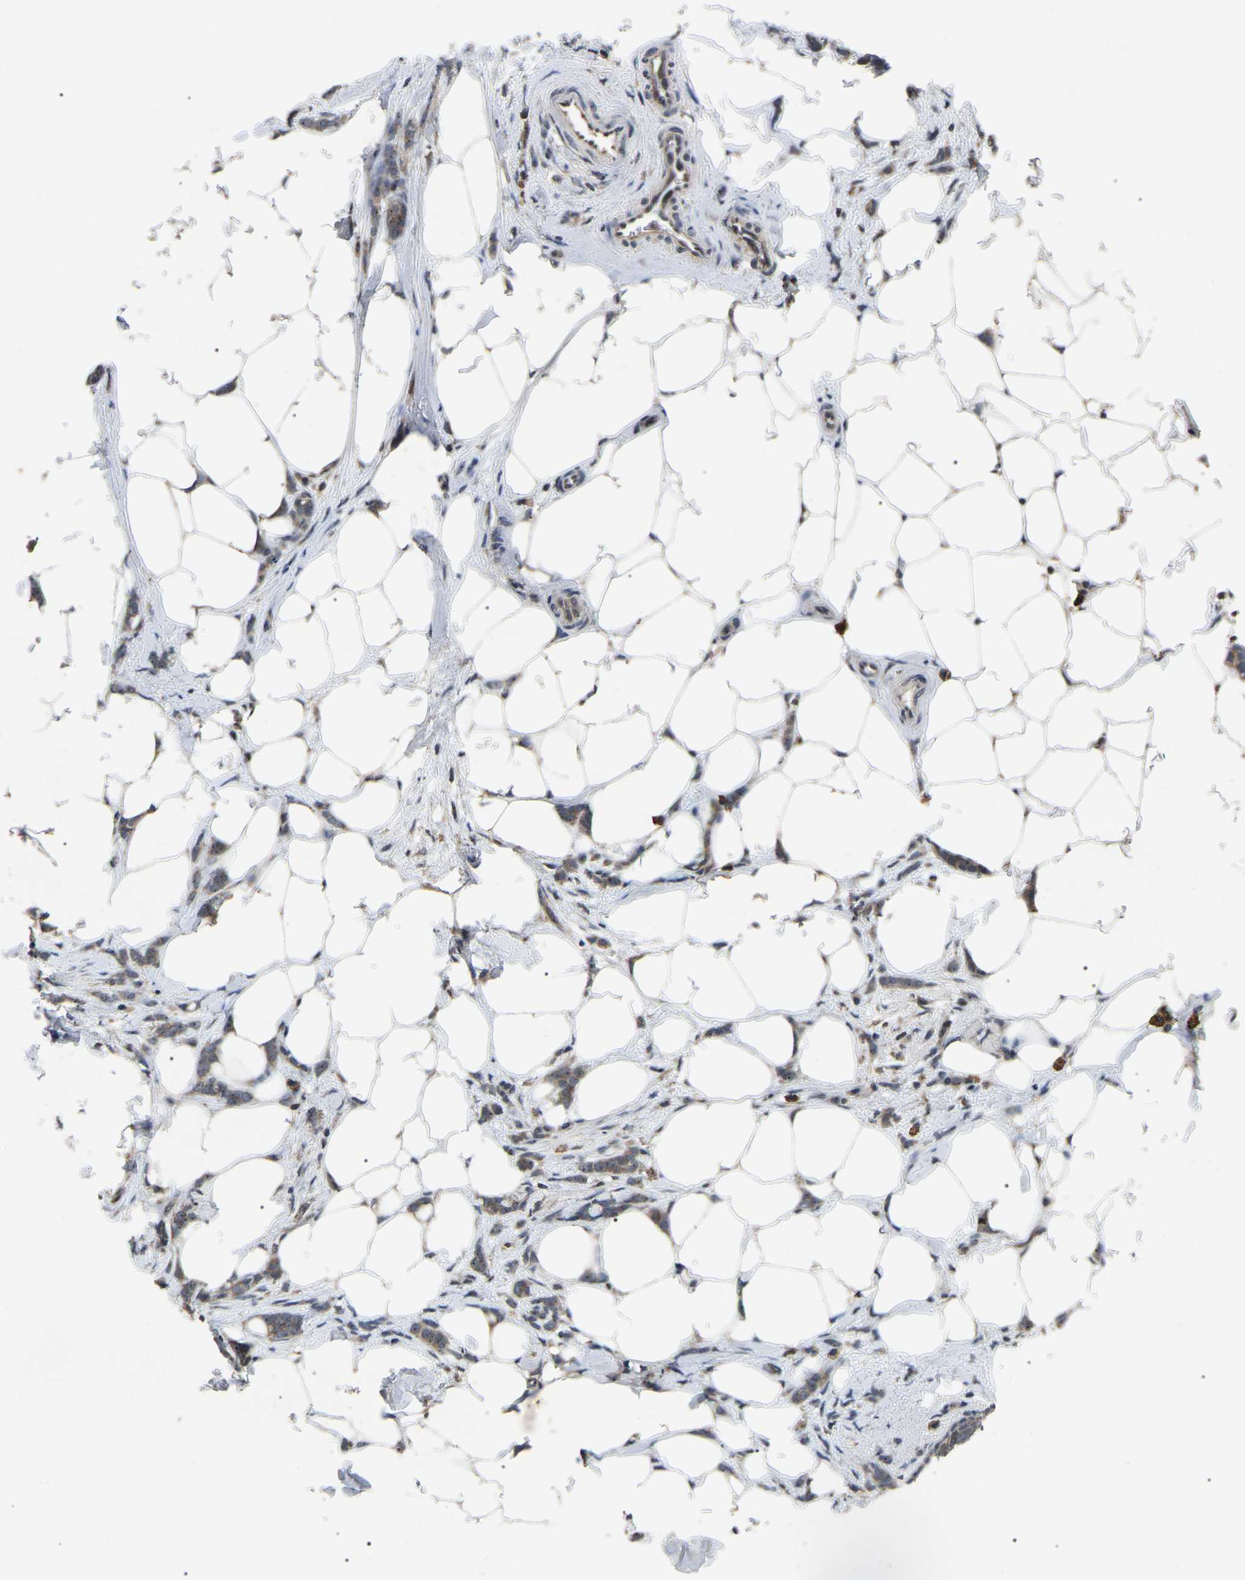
{"staining": {"intensity": "moderate", "quantity": ">75%", "location": "cytoplasmic/membranous,nuclear"}, "tissue": "breast cancer", "cell_type": "Tumor cells", "image_type": "cancer", "snomed": [{"axis": "morphology", "description": "Lobular carcinoma, in situ"}, {"axis": "morphology", "description": "Lobular carcinoma"}, {"axis": "topography", "description": "Breast"}], "caption": "A photomicrograph of human breast cancer stained for a protein shows moderate cytoplasmic/membranous and nuclear brown staining in tumor cells.", "gene": "RBM28", "patient": {"sex": "female", "age": 41}}